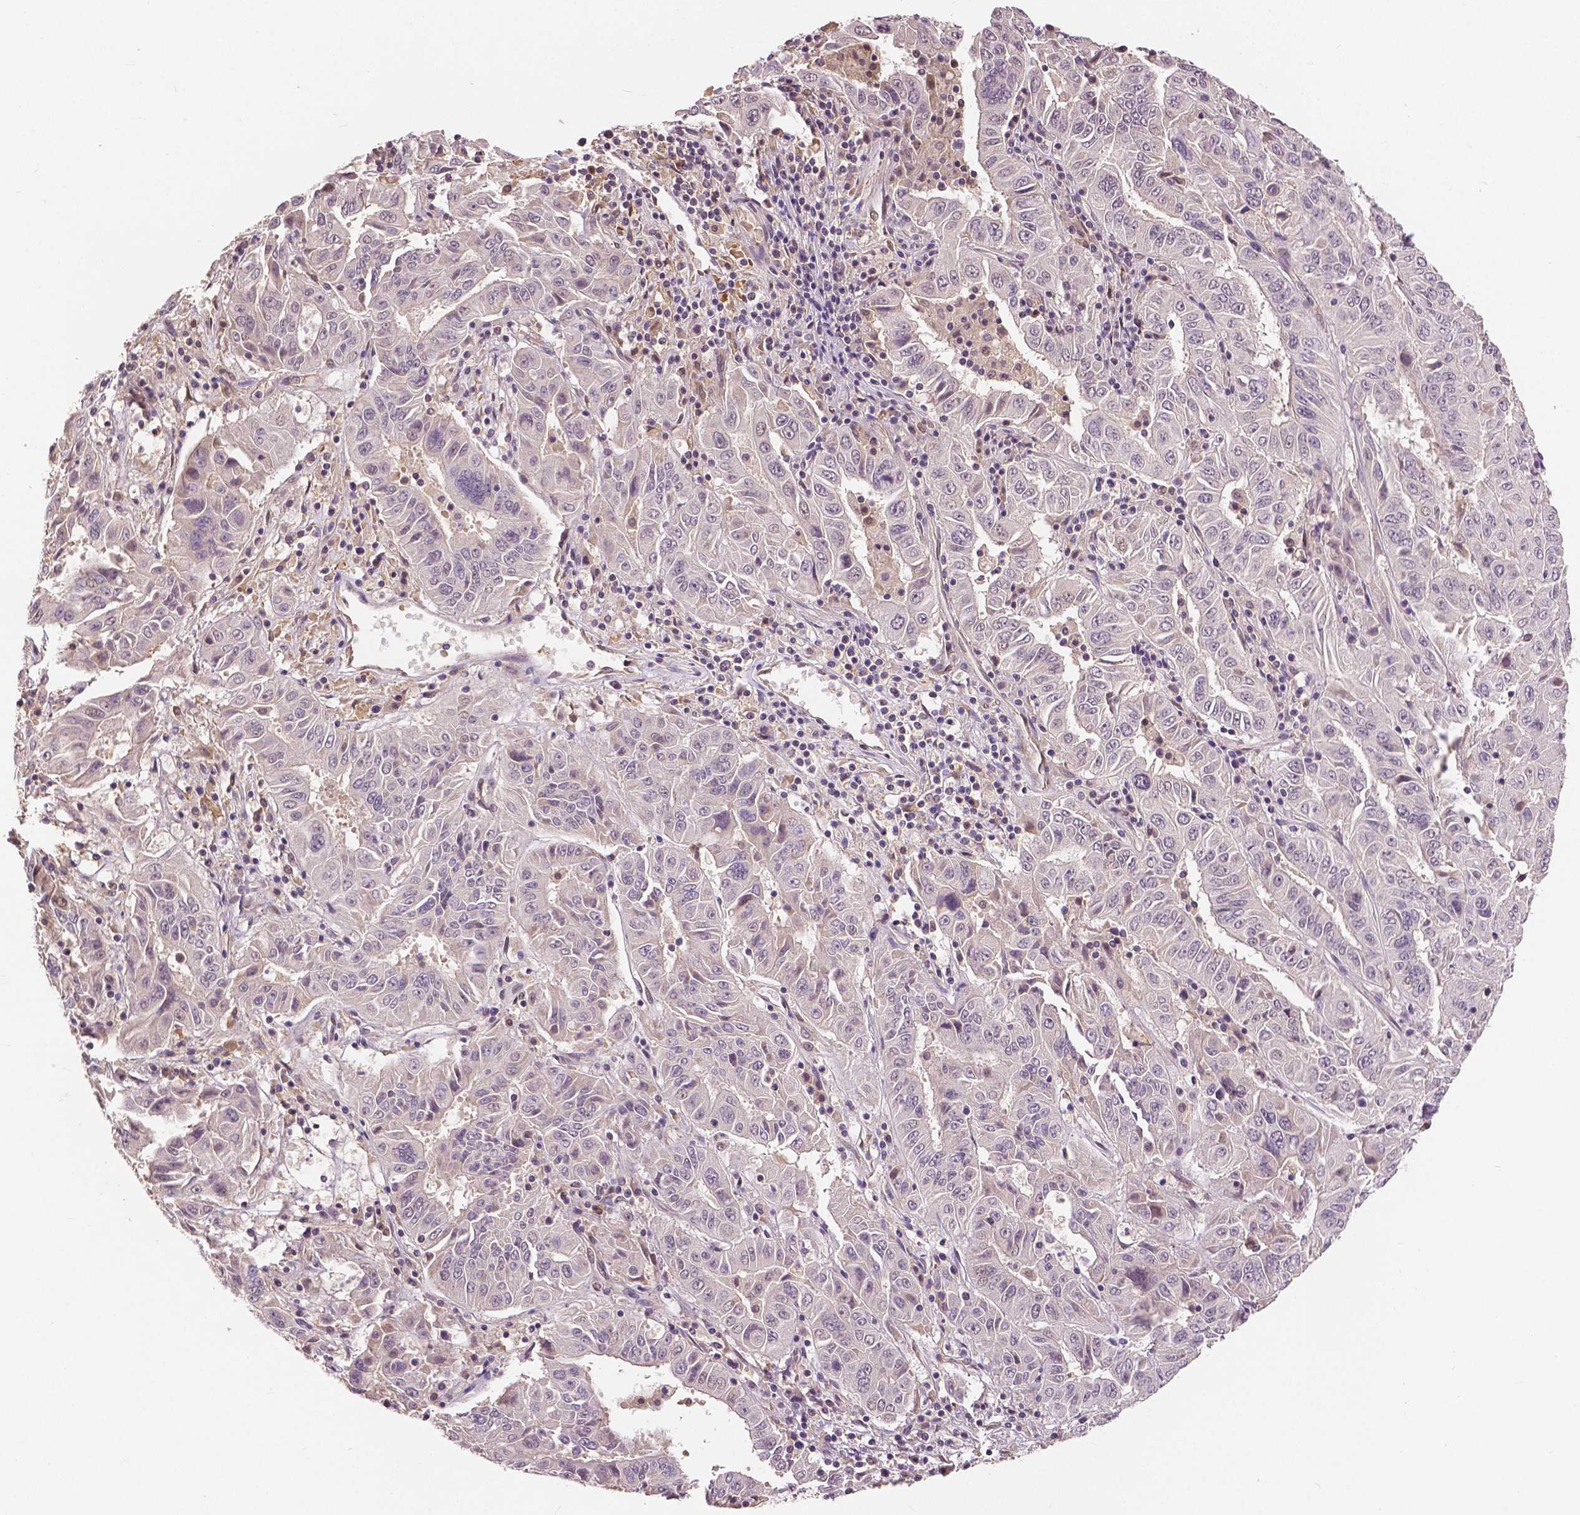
{"staining": {"intensity": "negative", "quantity": "none", "location": "none"}, "tissue": "pancreatic cancer", "cell_type": "Tumor cells", "image_type": "cancer", "snomed": [{"axis": "morphology", "description": "Adenocarcinoma, NOS"}, {"axis": "topography", "description": "Pancreas"}], "caption": "High magnification brightfield microscopy of pancreatic cancer stained with DAB (3,3'-diaminobenzidine) (brown) and counterstained with hematoxylin (blue): tumor cells show no significant staining. (Stains: DAB (3,3'-diaminobenzidine) immunohistochemistry with hematoxylin counter stain, Microscopy: brightfield microscopy at high magnification).", "gene": "MAP1LC3B", "patient": {"sex": "male", "age": 63}}